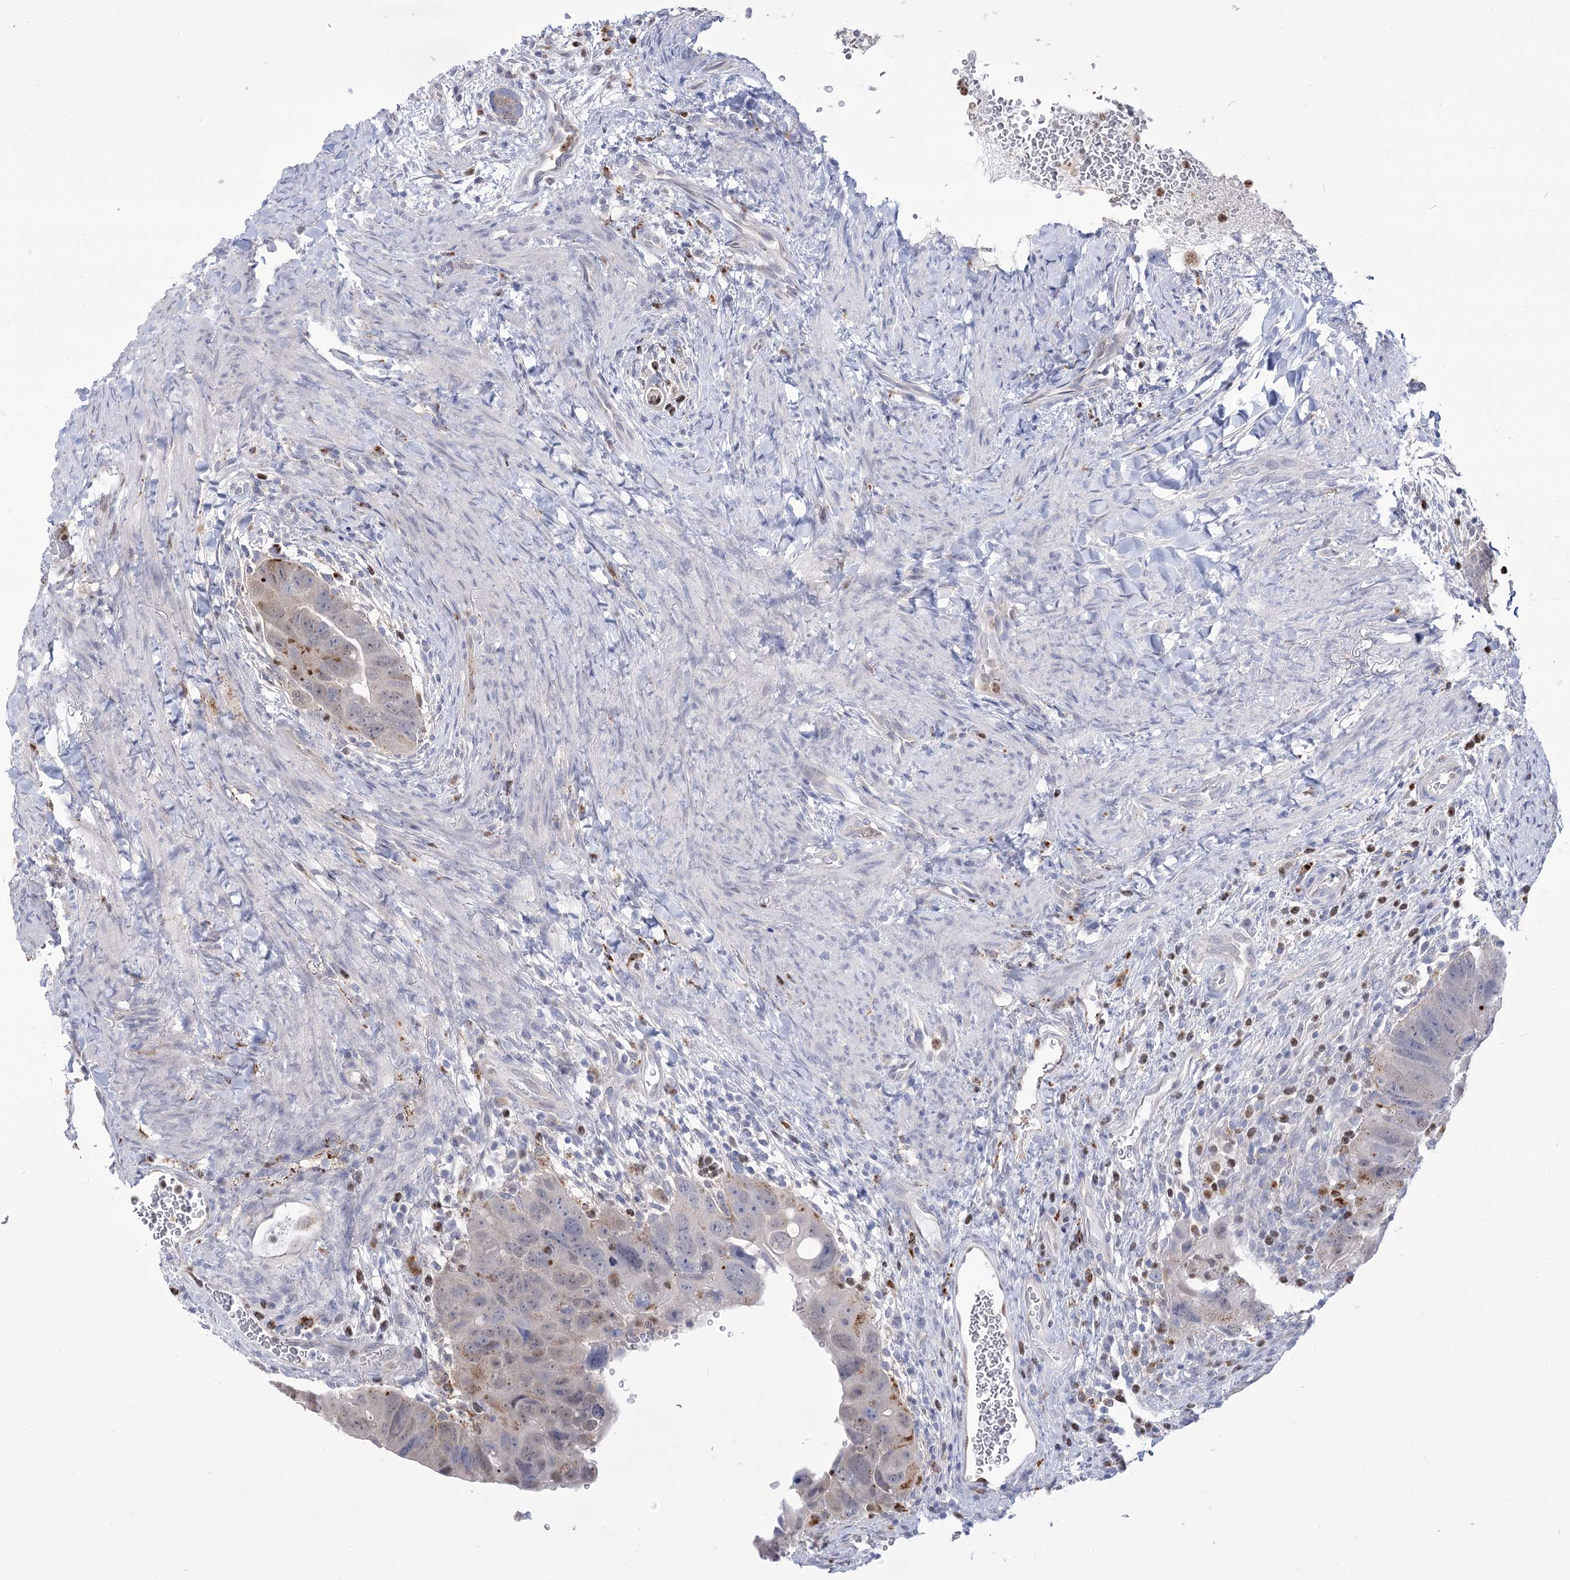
{"staining": {"intensity": "weak", "quantity": "<25%", "location": "cytoplasmic/membranous"}, "tissue": "colorectal cancer", "cell_type": "Tumor cells", "image_type": "cancer", "snomed": [{"axis": "morphology", "description": "Adenocarcinoma, NOS"}, {"axis": "topography", "description": "Rectum"}], "caption": "This is an immunohistochemistry image of colorectal adenocarcinoma. There is no positivity in tumor cells.", "gene": "SIAE", "patient": {"sex": "male", "age": 59}}